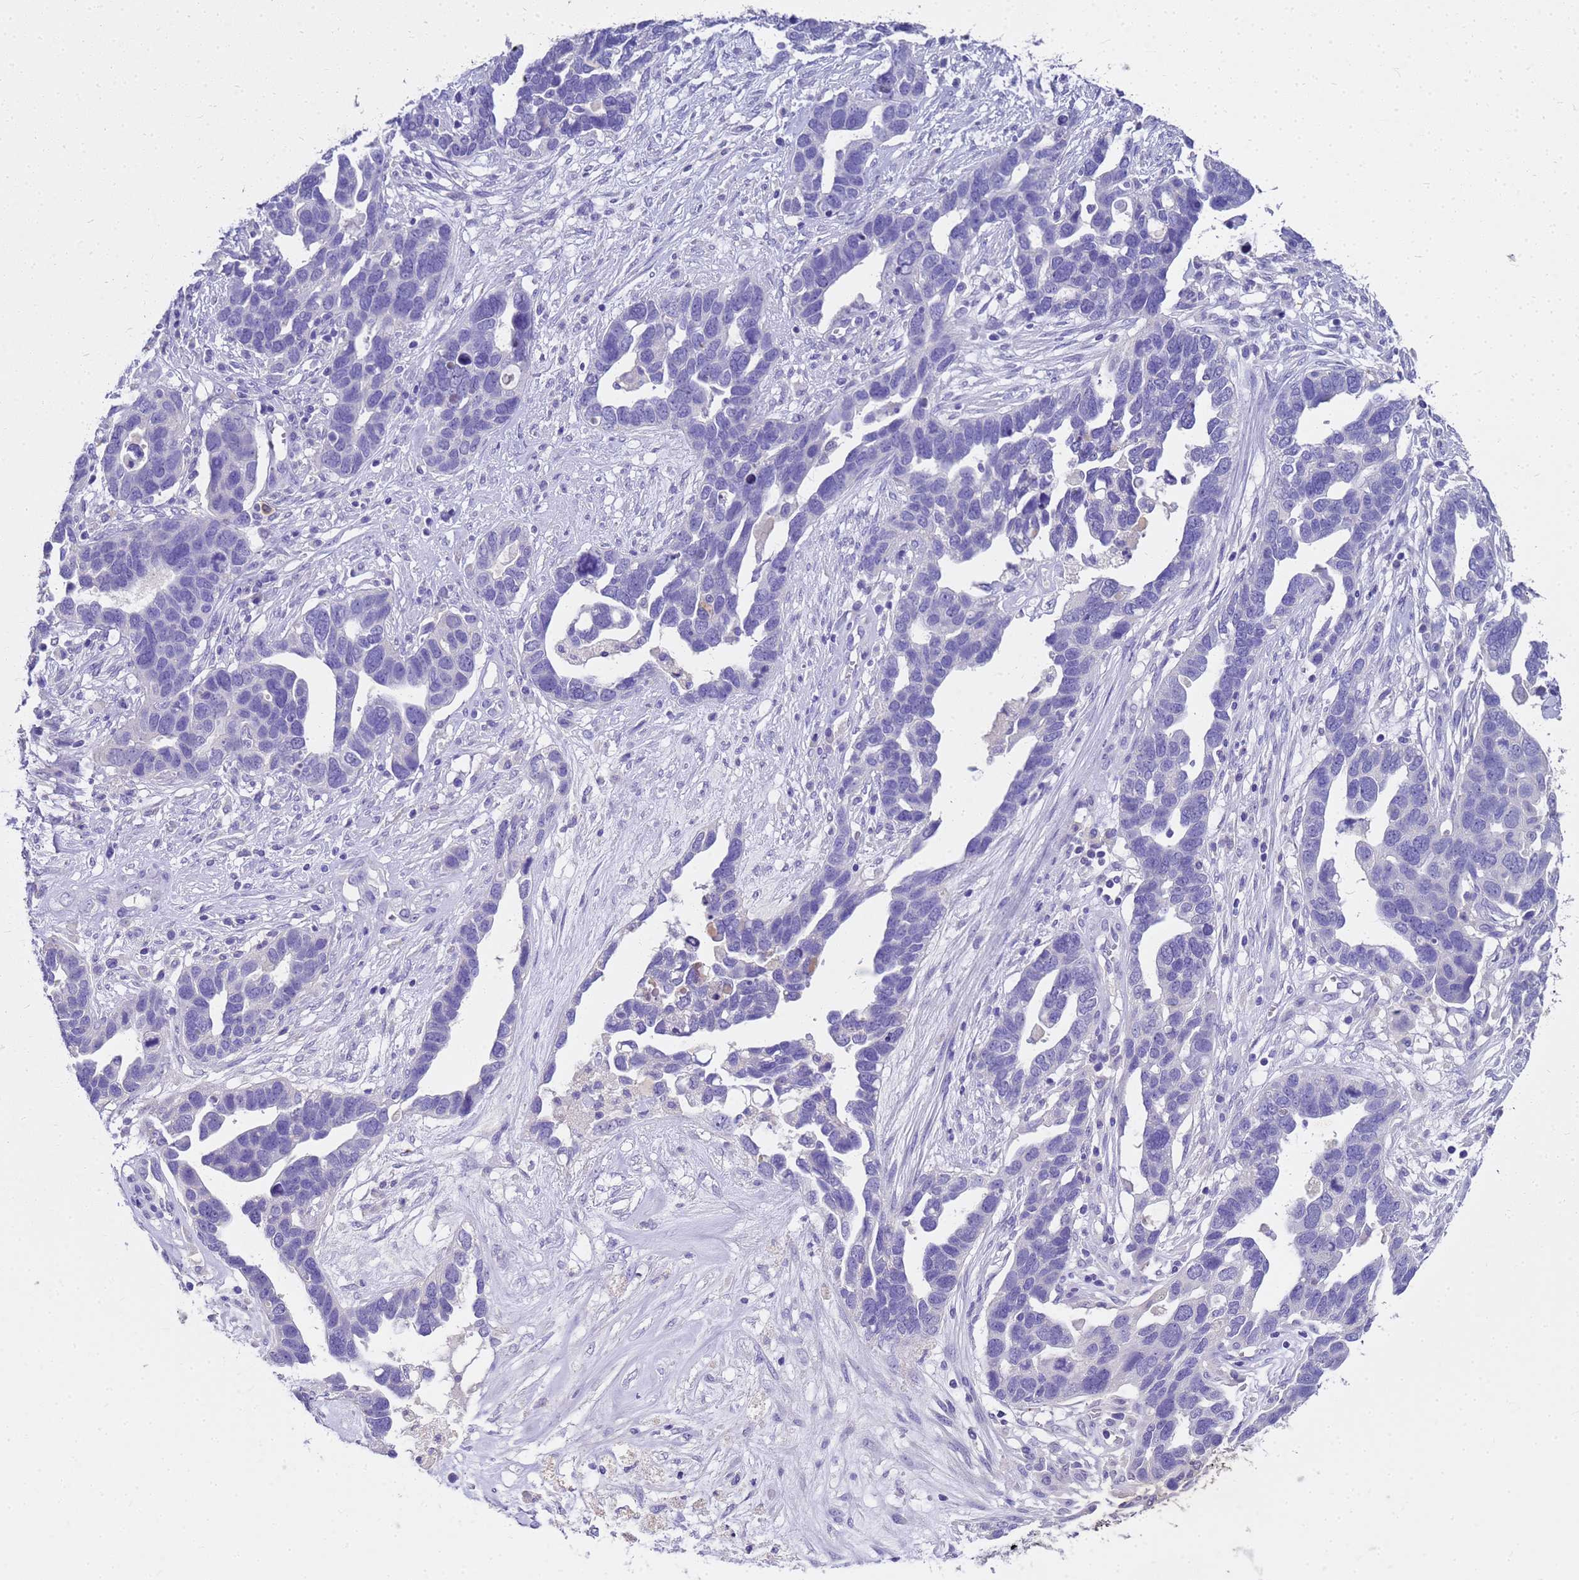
{"staining": {"intensity": "negative", "quantity": "none", "location": "none"}, "tissue": "ovarian cancer", "cell_type": "Tumor cells", "image_type": "cancer", "snomed": [{"axis": "morphology", "description": "Cystadenocarcinoma, serous, NOS"}, {"axis": "topography", "description": "Ovary"}], "caption": "Protein analysis of ovarian serous cystadenocarcinoma shows no significant positivity in tumor cells.", "gene": "MS4A13", "patient": {"sex": "female", "age": 54}}